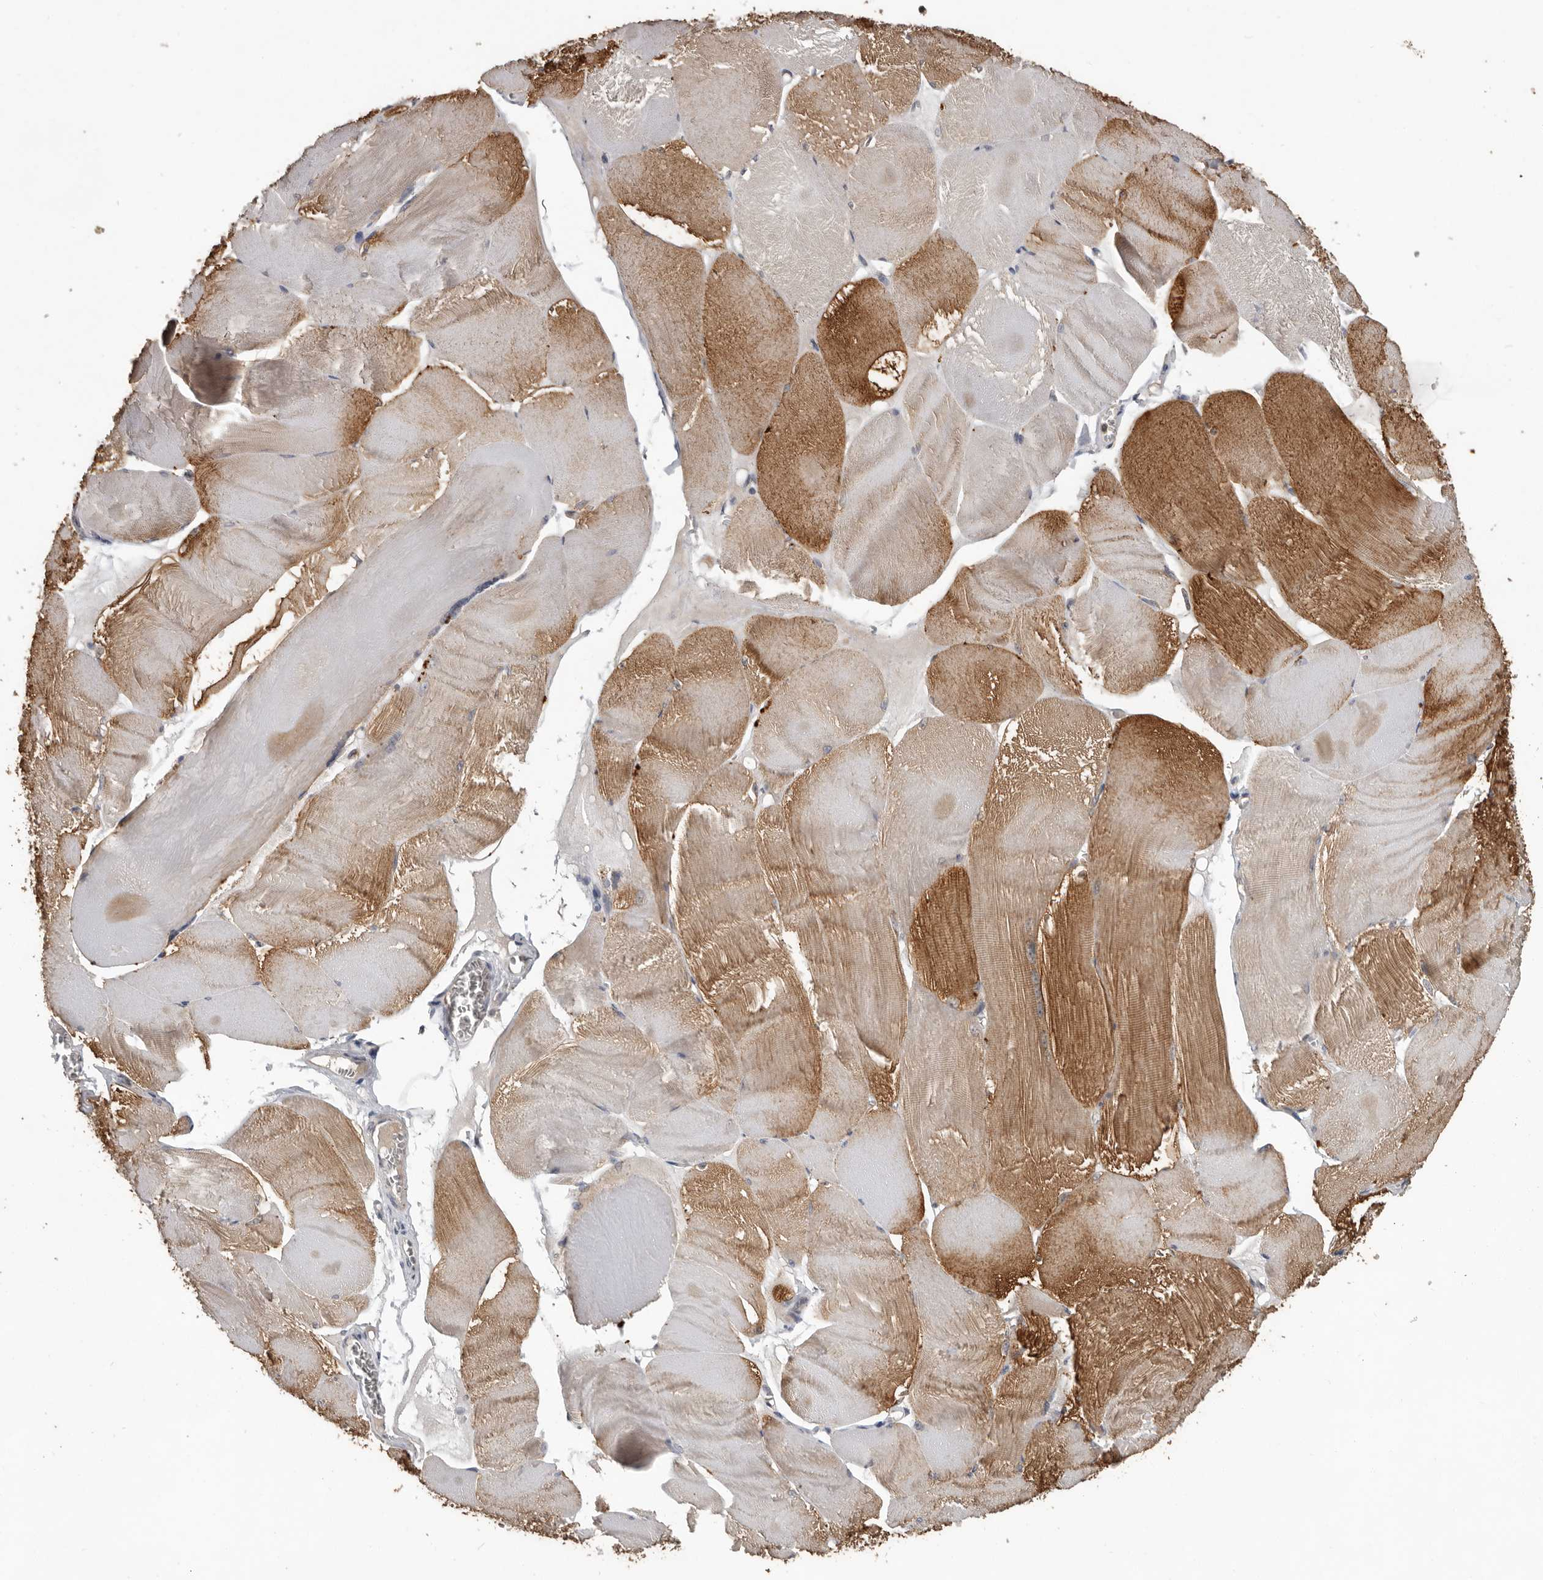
{"staining": {"intensity": "moderate", "quantity": "25%-75%", "location": "cytoplasmic/membranous"}, "tissue": "skeletal muscle", "cell_type": "Myocytes", "image_type": "normal", "snomed": [{"axis": "morphology", "description": "Normal tissue, NOS"}, {"axis": "morphology", "description": "Basal cell carcinoma"}, {"axis": "topography", "description": "Skeletal muscle"}], "caption": "Protein positivity by immunohistochemistry reveals moderate cytoplasmic/membranous expression in approximately 25%-75% of myocytes in normal skeletal muscle. (IHC, brightfield microscopy, high magnification).", "gene": "MTF1", "patient": {"sex": "female", "age": 64}}